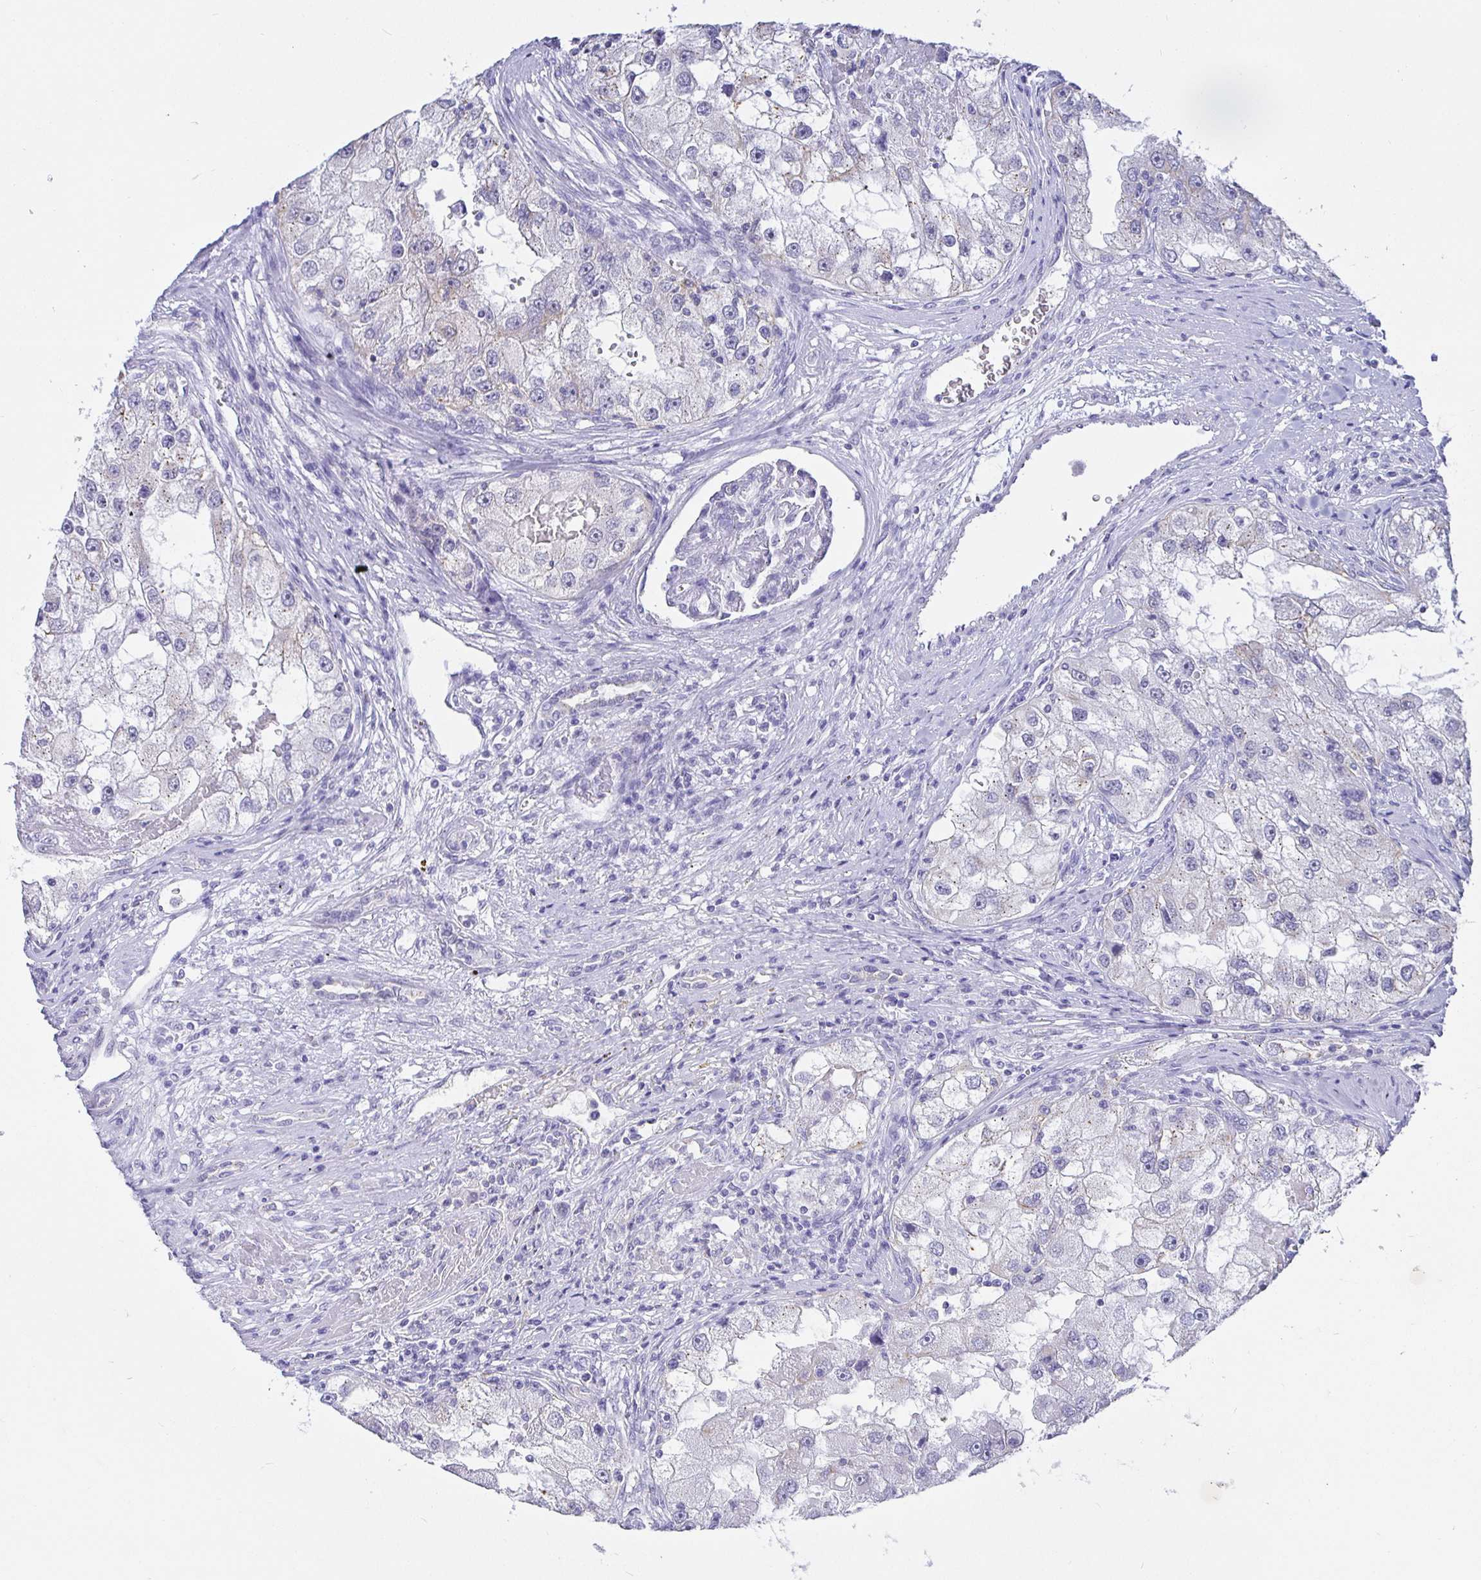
{"staining": {"intensity": "weak", "quantity": "<25%", "location": "cytoplasmic/membranous"}, "tissue": "renal cancer", "cell_type": "Tumor cells", "image_type": "cancer", "snomed": [{"axis": "morphology", "description": "Adenocarcinoma, NOS"}, {"axis": "topography", "description": "Kidney"}], "caption": "Immunohistochemical staining of renal cancer (adenocarcinoma) displays no significant expression in tumor cells.", "gene": "EZHIP", "patient": {"sex": "male", "age": 63}}